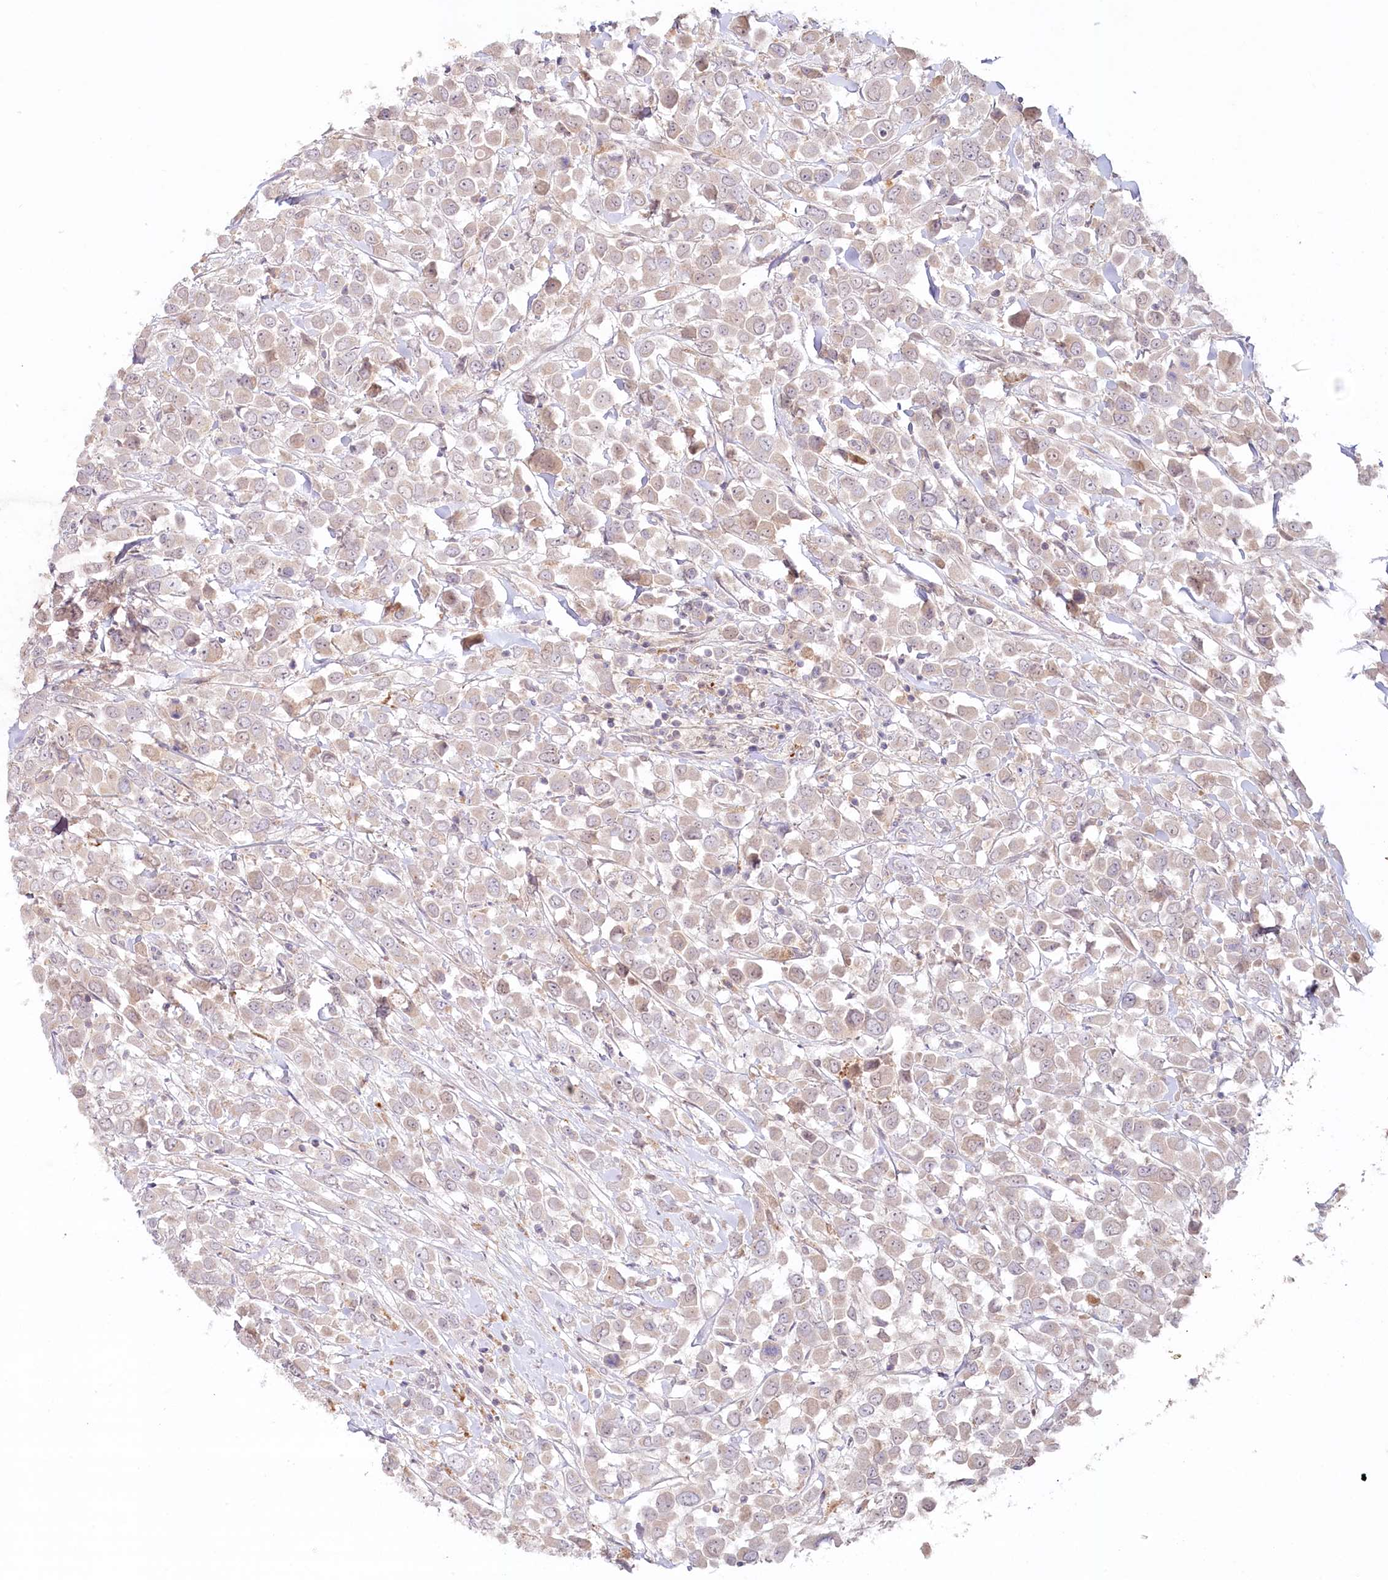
{"staining": {"intensity": "weak", "quantity": "<25%", "location": "cytoplasmic/membranous"}, "tissue": "breast cancer", "cell_type": "Tumor cells", "image_type": "cancer", "snomed": [{"axis": "morphology", "description": "Duct carcinoma"}, {"axis": "topography", "description": "Breast"}], "caption": "DAB (3,3'-diaminobenzidine) immunohistochemical staining of breast infiltrating ductal carcinoma exhibits no significant staining in tumor cells. (Immunohistochemistry (ihc), brightfield microscopy, high magnification).", "gene": "PSAPL1", "patient": {"sex": "female", "age": 61}}